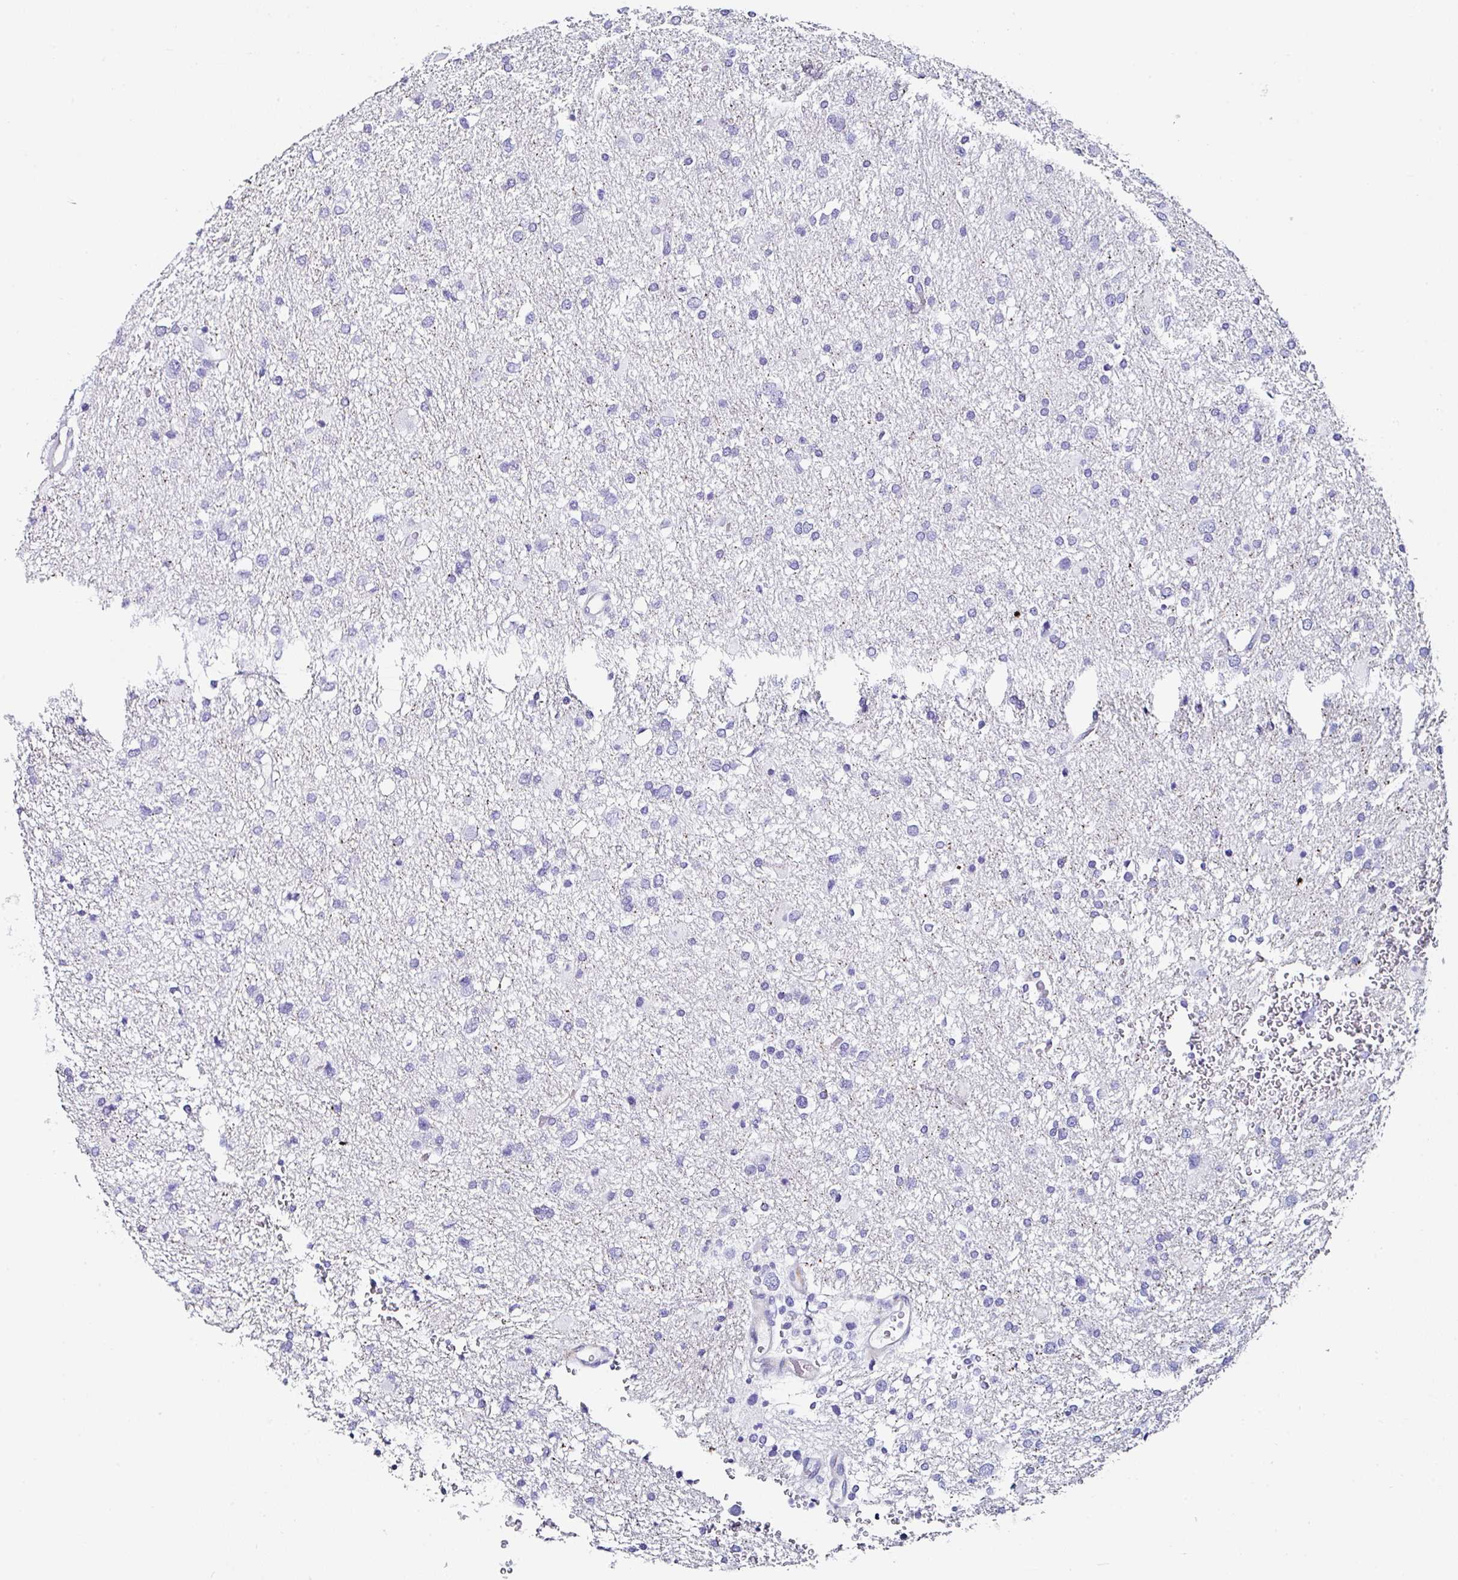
{"staining": {"intensity": "negative", "quantity": "none", "location": "none"}, "tissue": "glioma", "cell_type": "Tumor cells", "image_type": "cancer", "snomed": [{"axis": "morphology", "description": "Glioma, malignant, Low grade"}, {"axis": "topography", "description": "Brain"}], "caption": "High magnification brightfield microscopy of low-grade glioma (malignant) stained with DAB (brown) and counterstained with hematoxylin (blue): tumor cells show no significant staining.", "gene": "TMPRSS11E", "patient": {"sex": "female", "age": 32}}